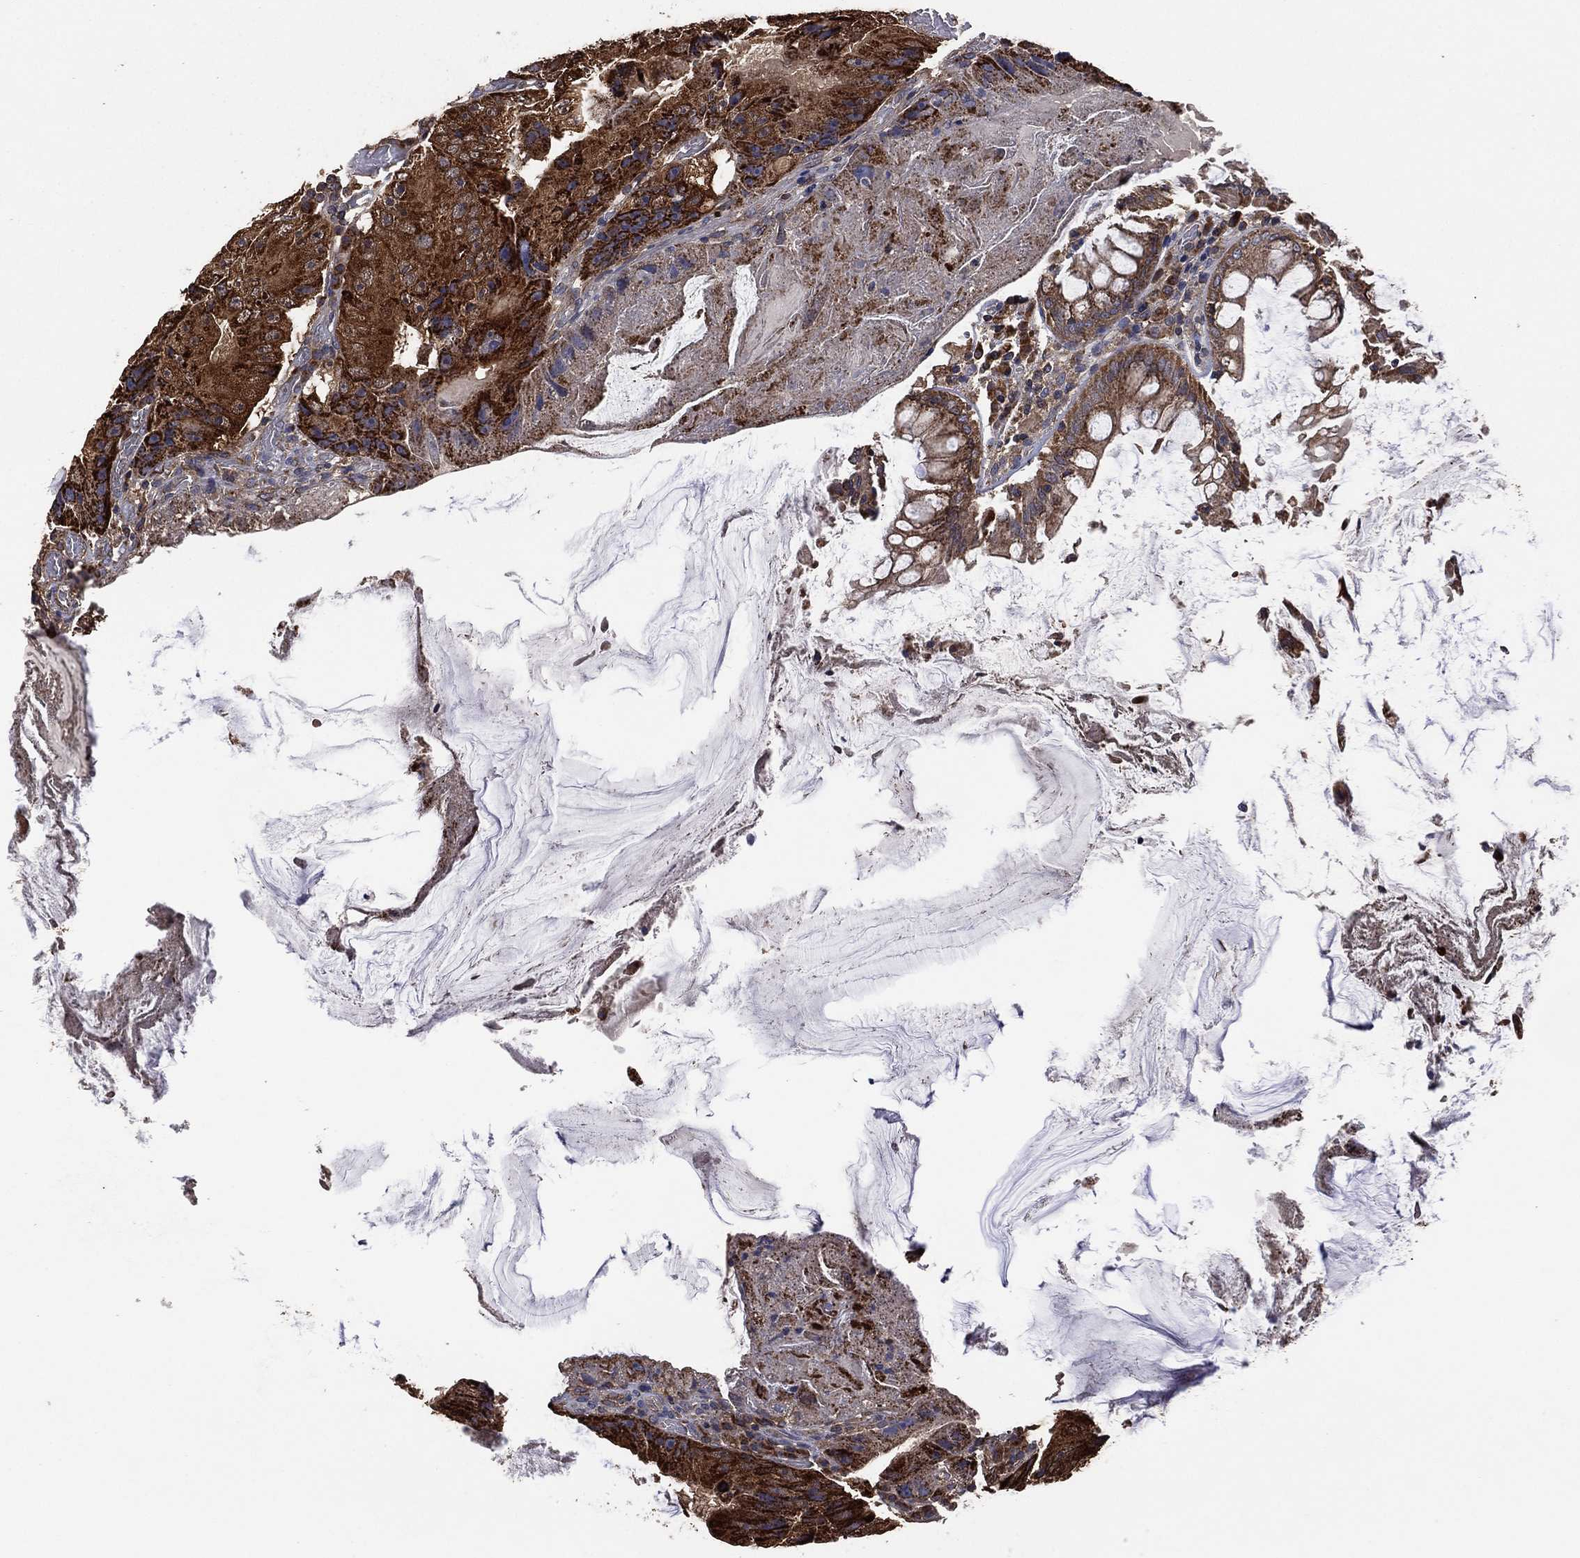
{"staining": {"intensity": "strong", "quantity": "25%-75%", "location": "cytoplasmic/membranous"}, "tissue": "colorectal cancer", "cell_type": "Tumor cells", "image_type": "cancer", "snomed": [{"axis": "morphology", "description": "Adenocarcinoma, NOS"}, {"axis": "topography", "description": "Colon"}], "caption": "Immunohistochemistry (IHC) image of human colorectal adenocarcinoma stained for a protein (brown), which reveals high levels of strong cytoplasmic/membranous staining in about 25%-75% of tumor cells.", "gene": "LIMD1", "patient": {"sex": "female", "age": 86}}